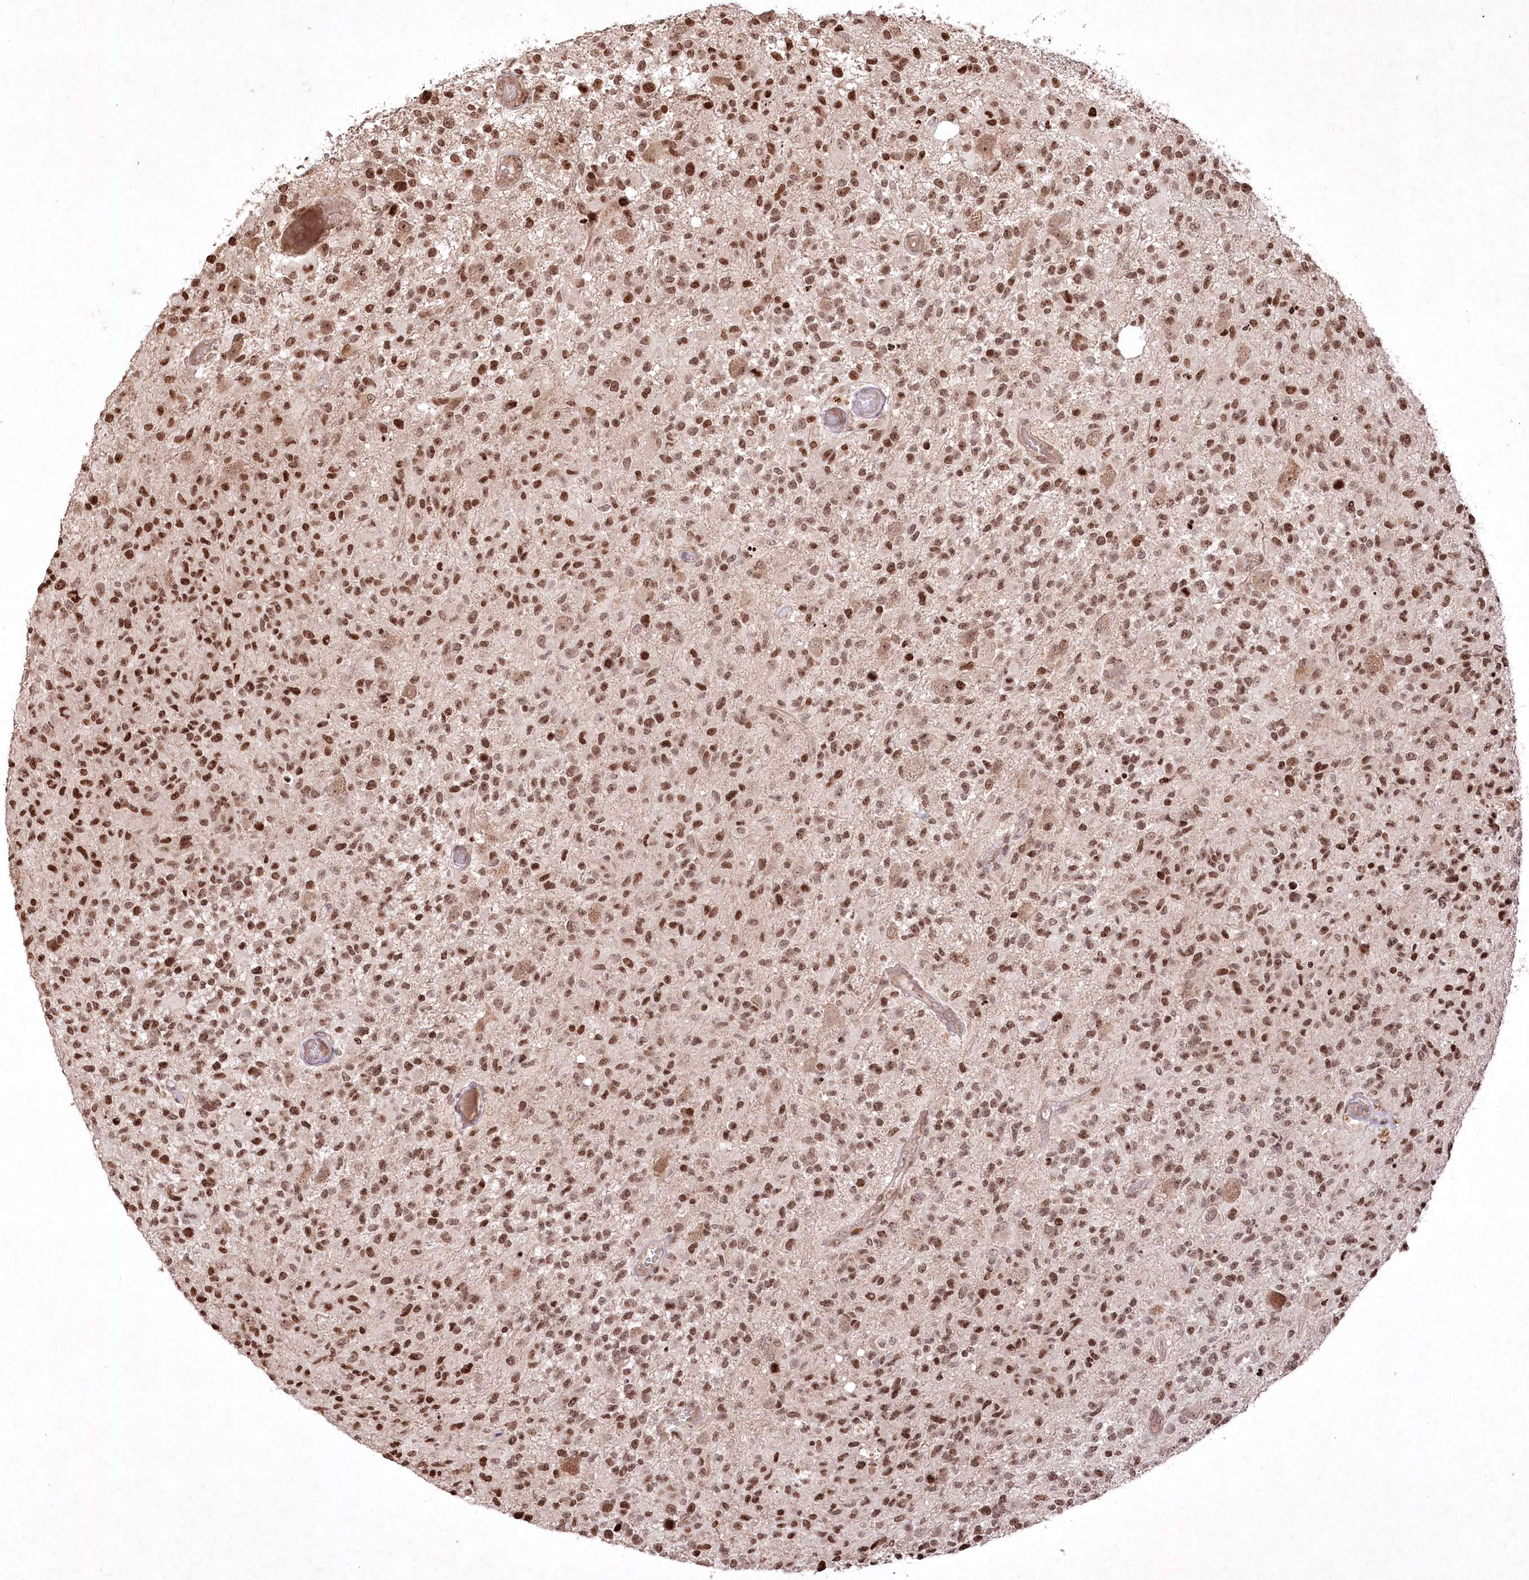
{"staining": {"intensity": "strong", "quantity": ">75%", "location": "nuclear"}, "tissue": "glioma", "cell_type": "Tumor cells", "image_type": "cancer", "snomed": [{"axis": "morphology", "description": "Glioma, malignant, High grade"}, {"axis": "morphology", "description": "Glioblastoma, NOS"}, {"axis": "topography", "description": "Brain"}], "caption": "Protein expression by immunohistochemistry displays strong nuclear positivity in approximately >75% of tumor cells in glioblastoma. (DAB = brown stain, brightfield microscopy at high magnification).", "gene": "CCSER2", "patient": {"sex": "male", "age": 60}}